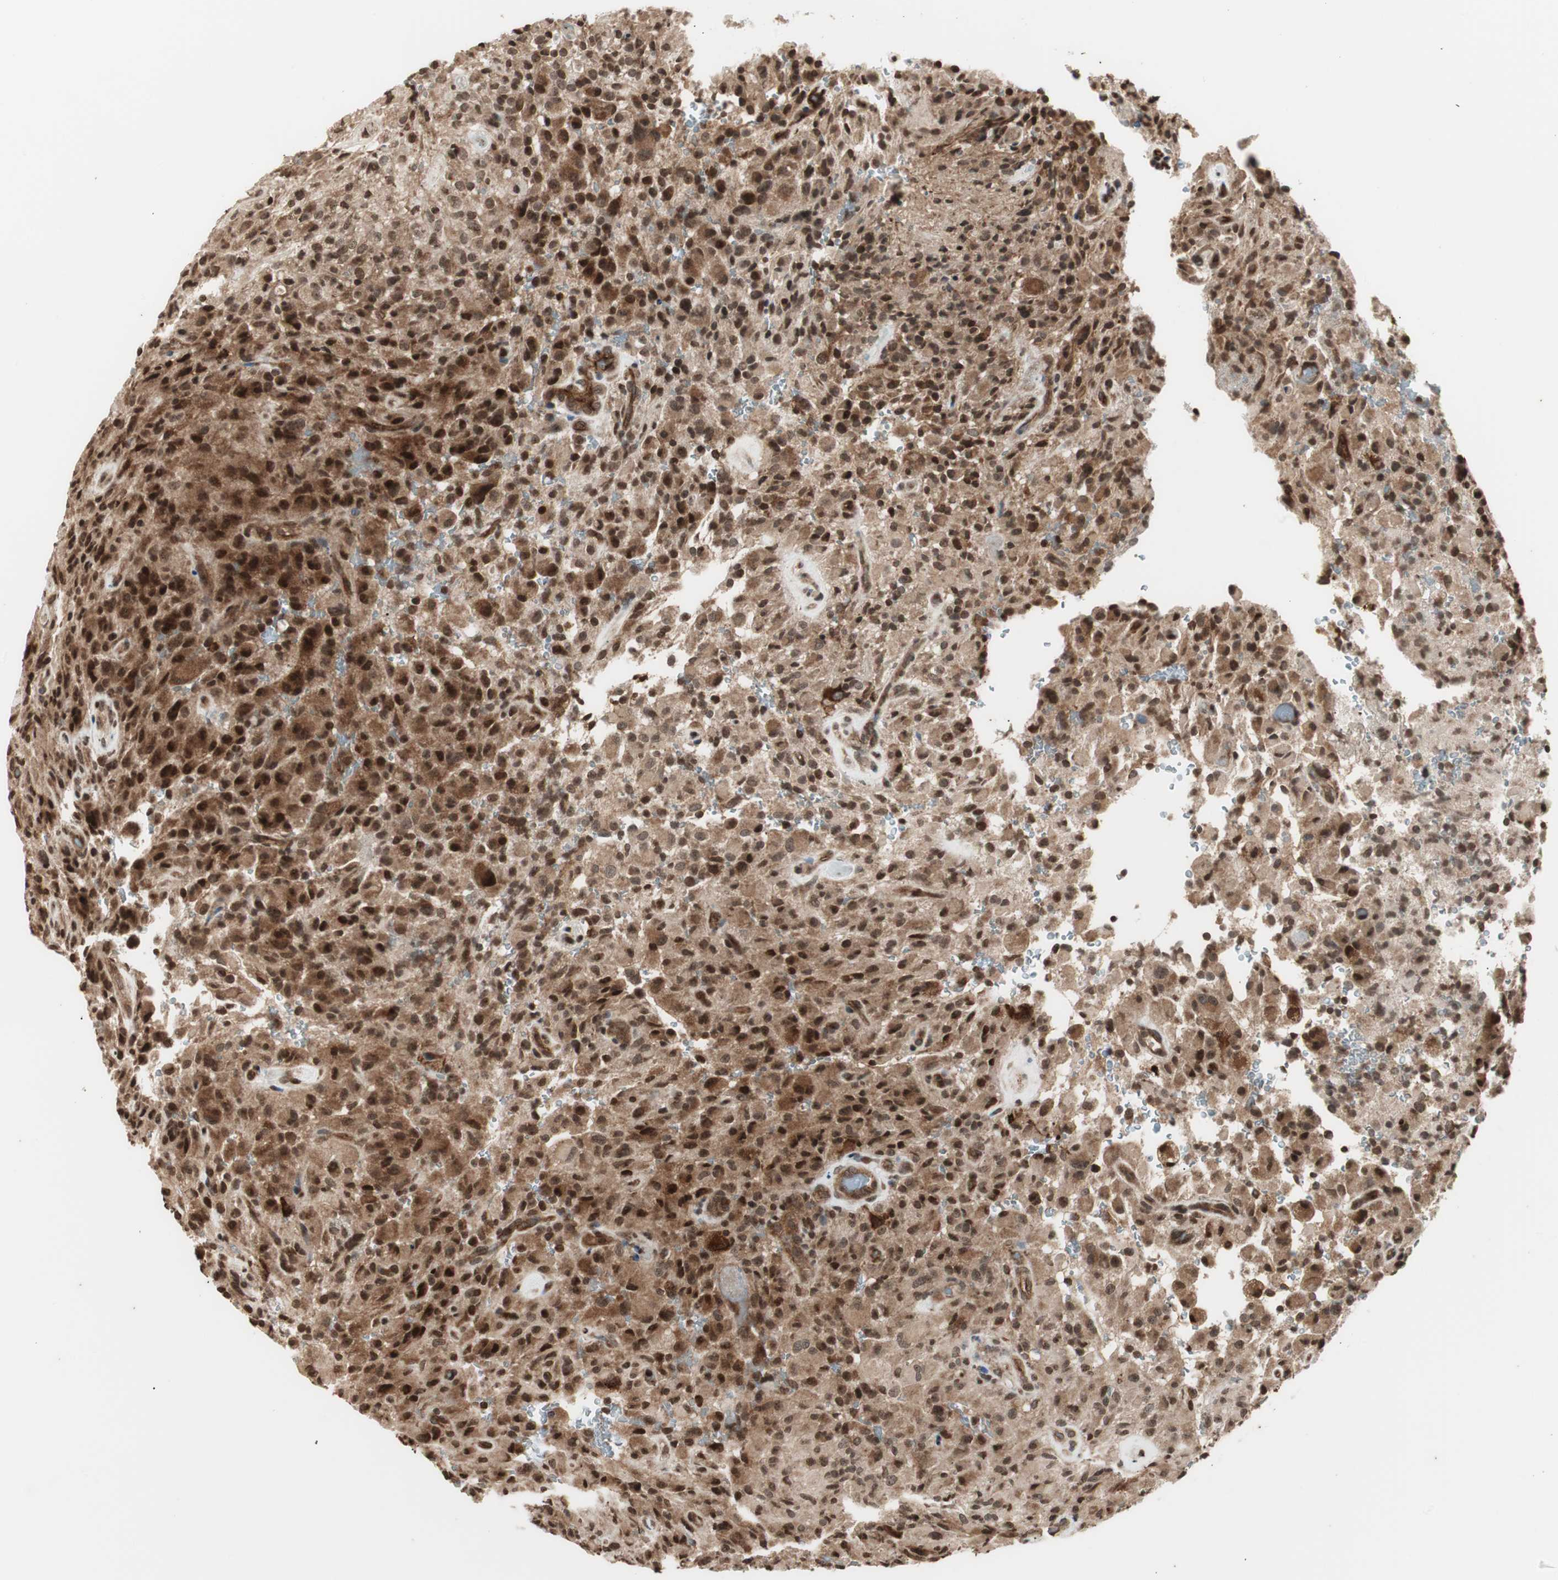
{"staining": {"intensity": "strong", "quantity": ">75%", "location": "nuclear"}, "tissue": "glioma", "cell_type": "Tumor cells", "image_type": "cancer", "snomed": [{"axis": "morphology", "description": "Glioma, malignant, High grade"}, {"axis": "topography", "description": "Brain"}], "caption": "Strong nuclear positivity for a protein is seen in approximately >75% of tumor cells of high-grade glioma (malignant) using IHC.", "gene": "ZFC3H1", "patient": {"sex": "male", "age": 71}}